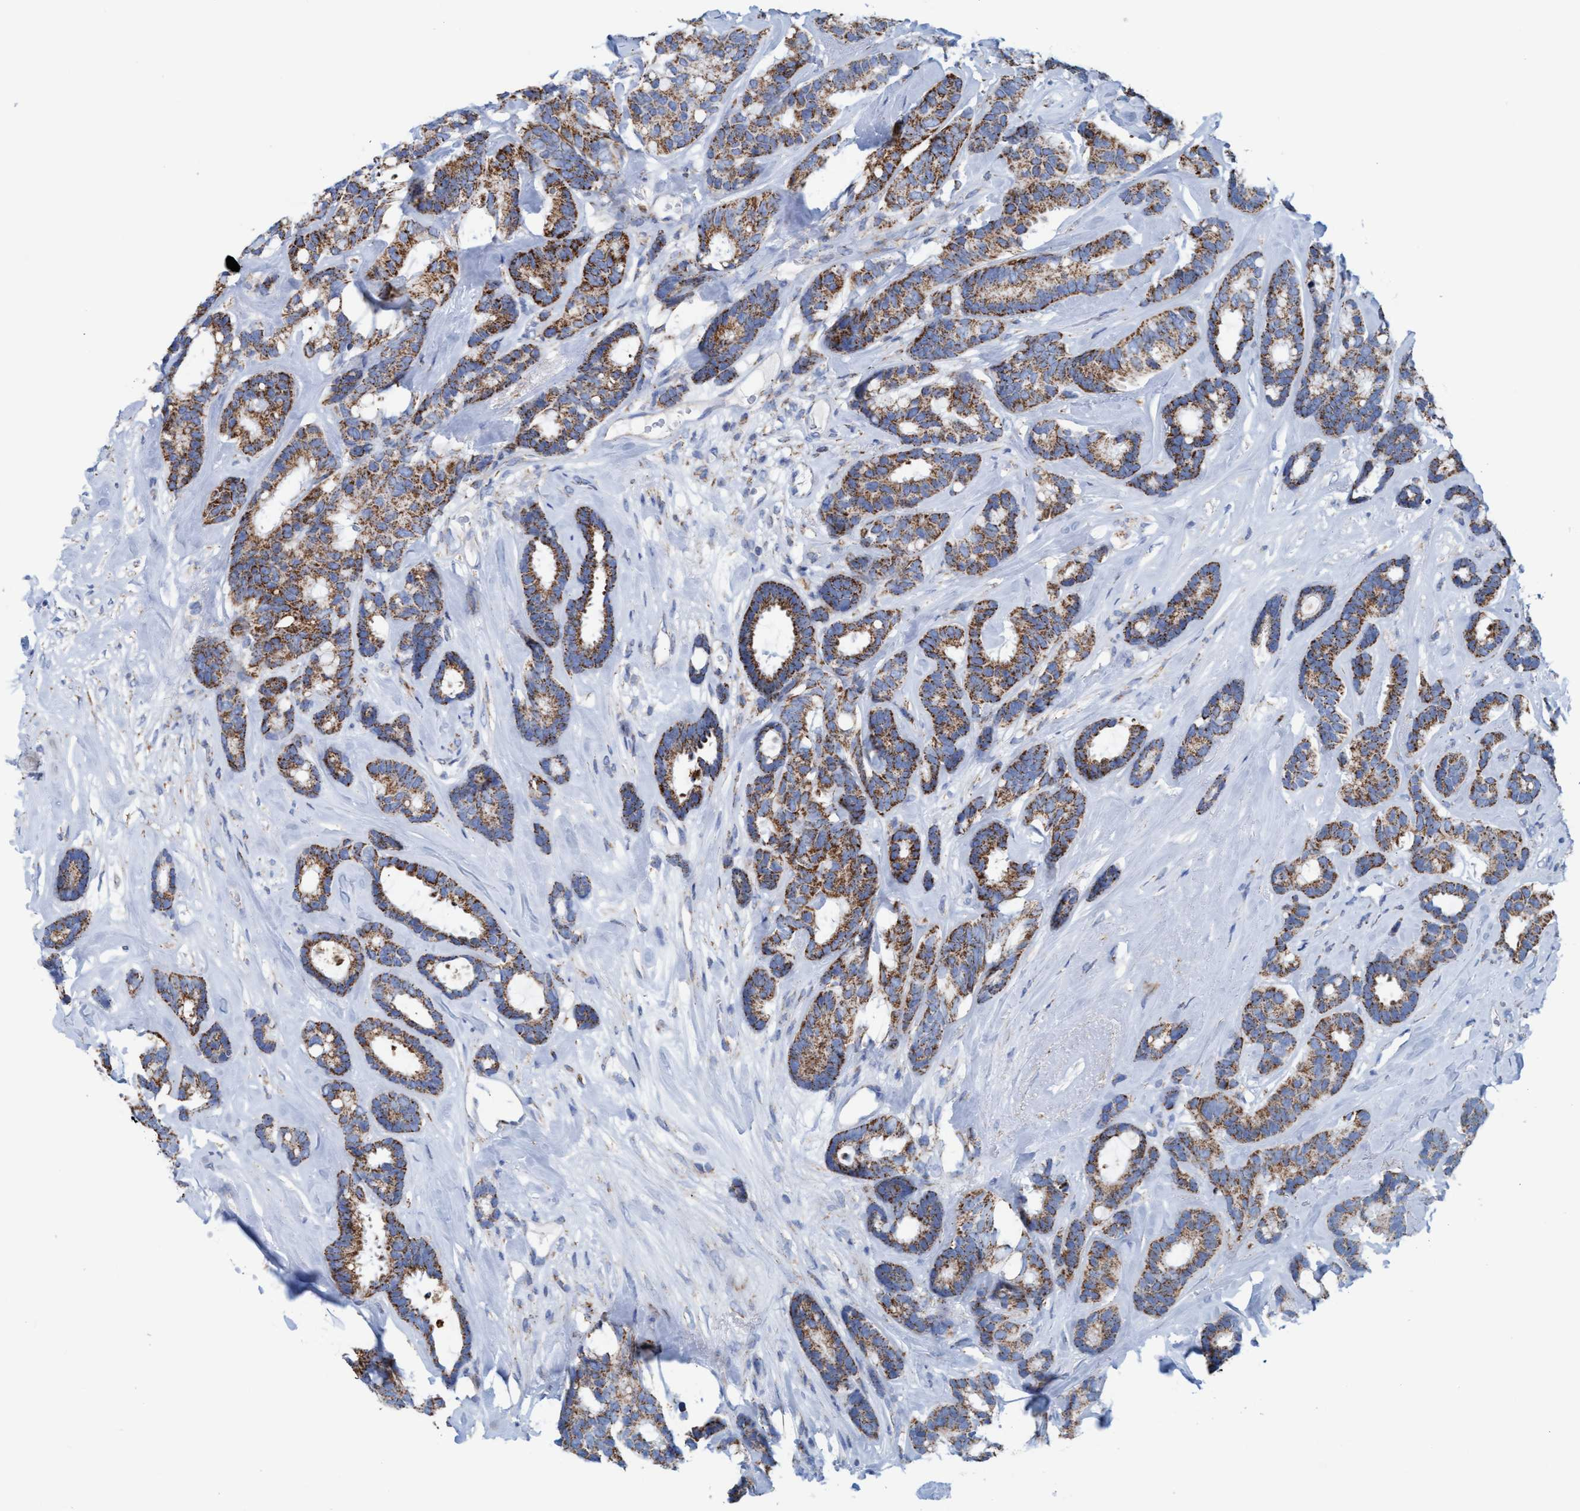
{"staining": {"intensity": "moderate", "quantity": ">75%", "location": "cytoplasmic/membranous"}, "tissue": "breast cancer", "cell_type": "Tumor cells", "image_type": "cancer", "snomed": [{"axis": "morphology", "description": "Duct carcinoma"}, {"axis": "topography", "description": "Breast"}], "caption": "Infiltrating ductal carcinoma (breast) was stained to show a protein in brown. There is medium levels of moderate cytoplasmic/membranous staining in approximately >75% of tumor cells.", "gene": "GGA3", "patient": {"sex": "female", "age": 87}}